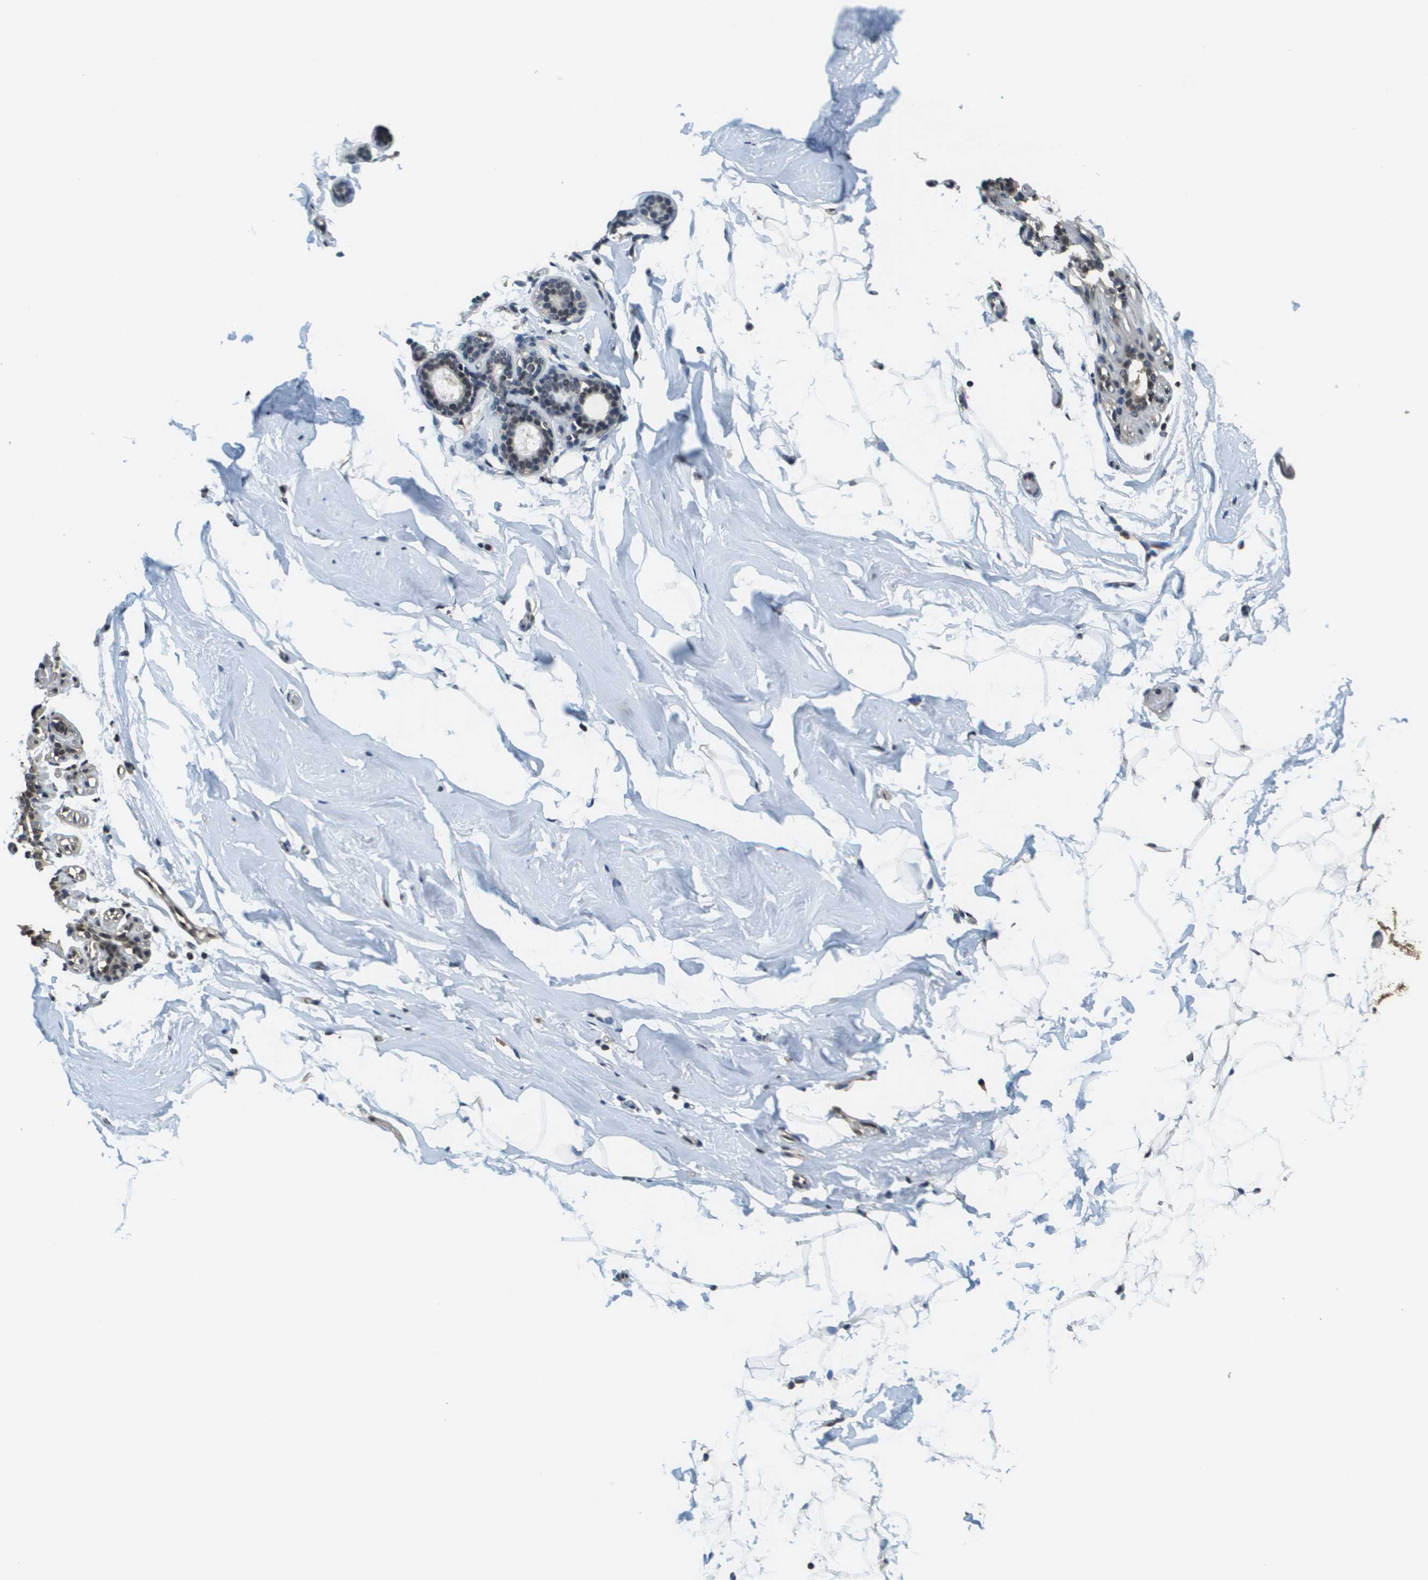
{"staining": {"intensity": "negative", "quantity": "none", "location": "none"}, "tissue": "adipose tissue", "cell_type": "Adipocytes", "image_type": "normal", "snomed": [{"axis": "morphology", "description": "Normal tissue, NOS"}, {"axis": "topography", "description": "Breast"}, {"axis": "topography", "description": "Soft tissue"}], "caption": "Immunohistochemistry of benign adipose tissue exhibits no expression in adipocytes.", "gene": "SP100", "patient": {"sex": "female", "age": 75}}